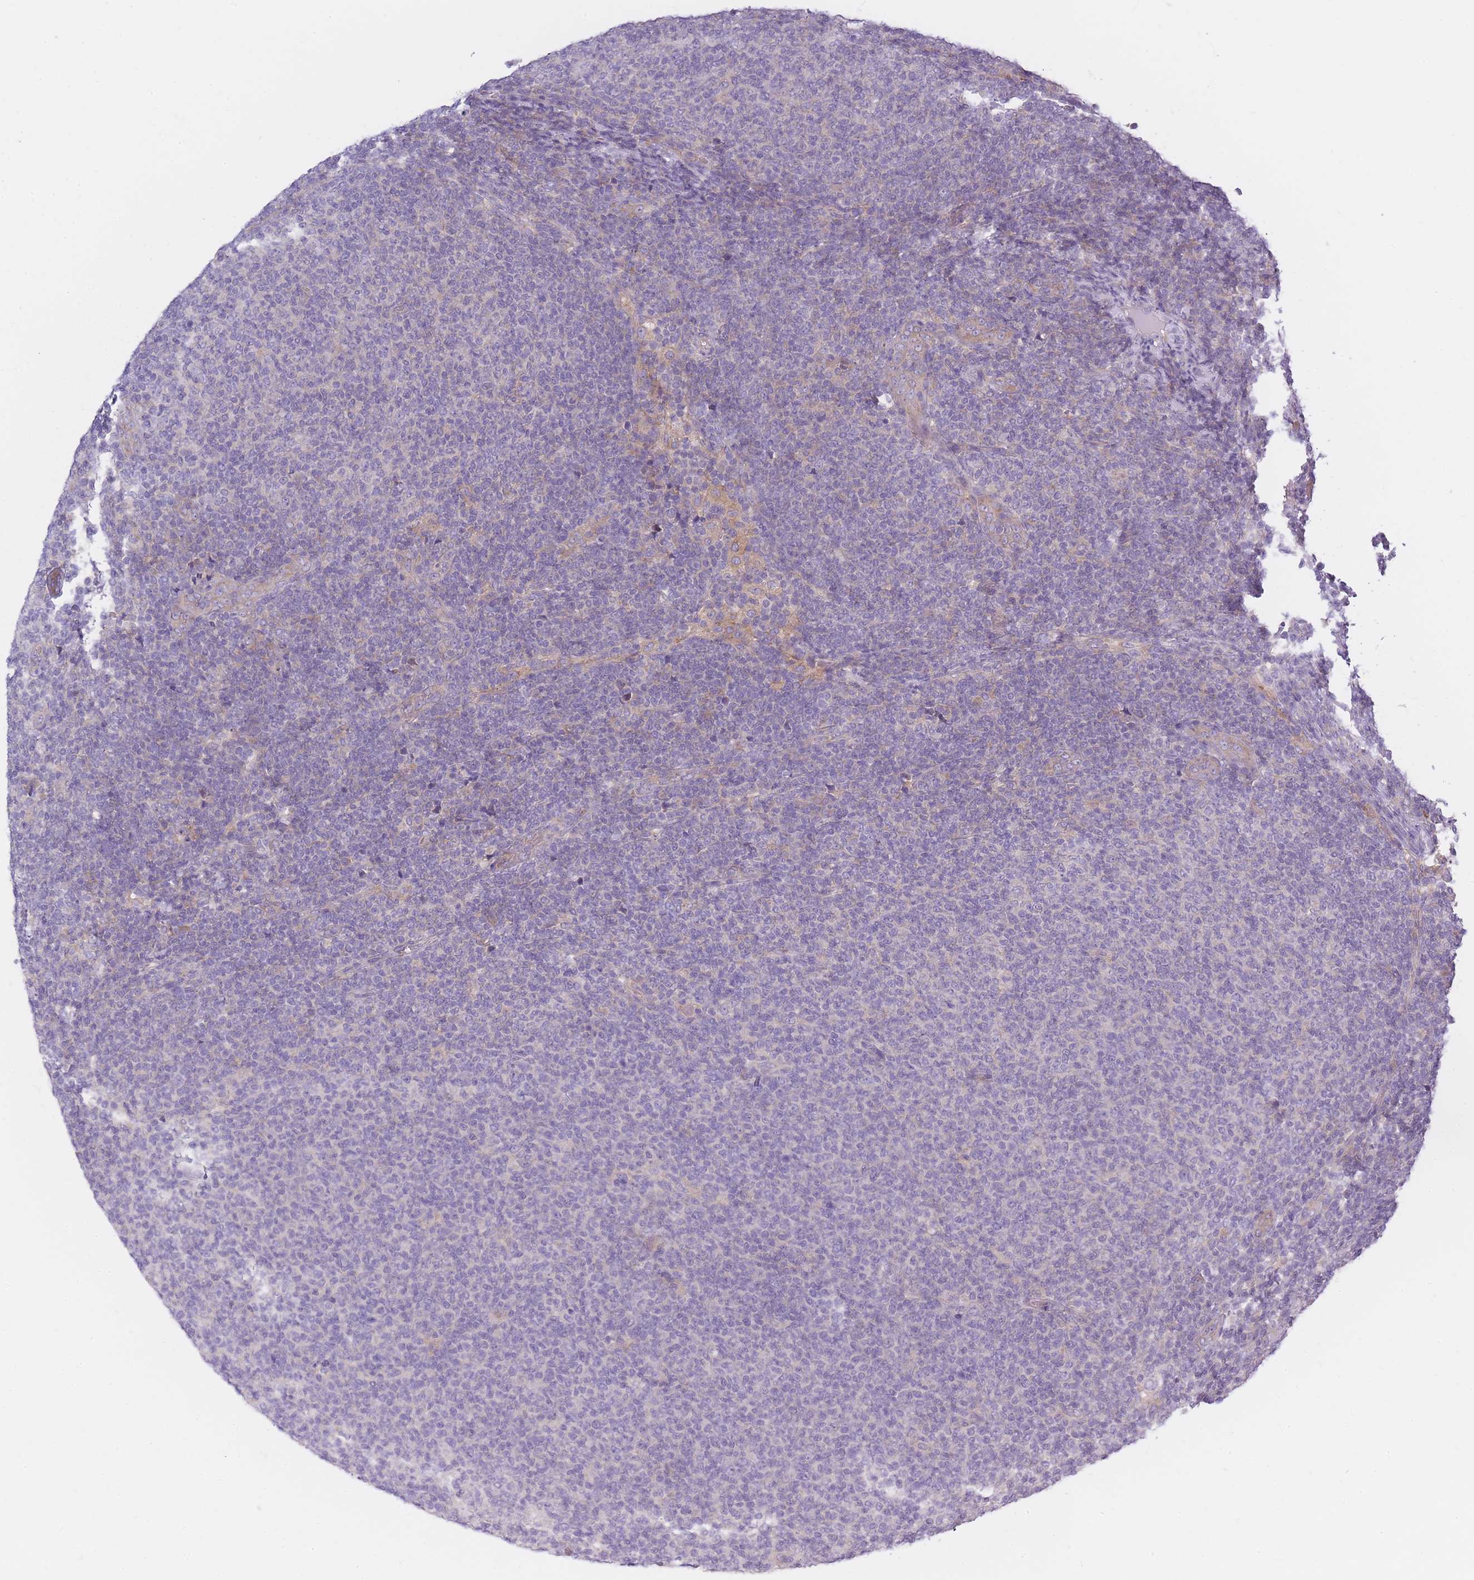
{"staining": {"intensity": "negative", "quantity": "none", "location": "none"}, "tissue": "lymphoma", "cell_type": "Tumor cells", "image_type": "cancer", "snomed": [{"axis": "morphology", "description": "Malignant lymphoma, non-Hodgkin's type, Low grade"}, {"axis": "topography", "description": "Lymph node"}], "caption": "An IHC image of low-grade malignant lymphoma, non-Hodgkin's type is shown. There is no staining in tumor cells of low-grade malignant lymphoma, non-Hodgkin's type.", "gene": "AP3M2", "patient": {"sex": "male", "age": 66}}